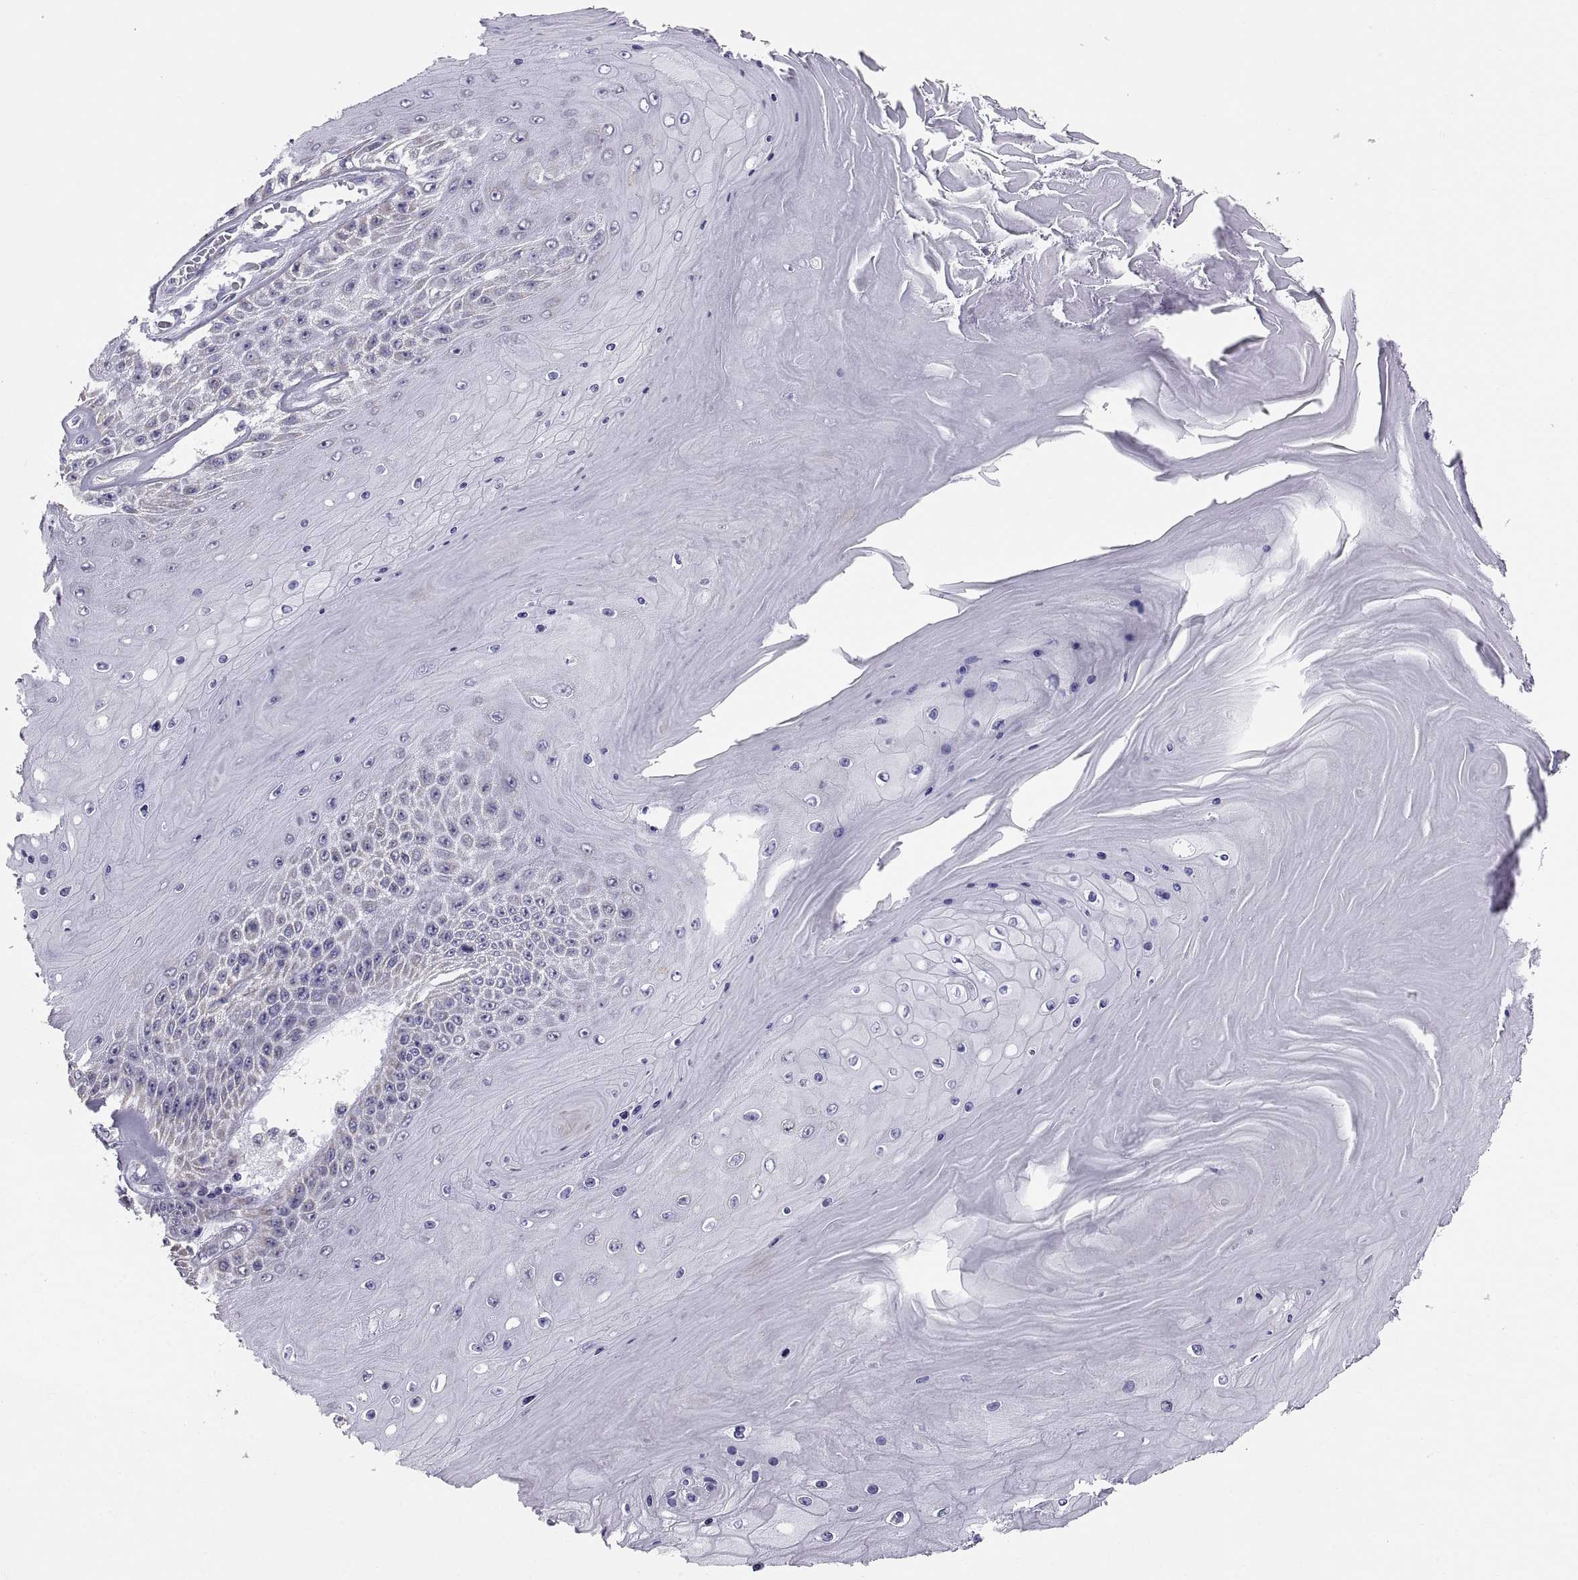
{"staining": {"intensity": "negative", "quantity": "none", "location": "none"}, "tissue": "skin cancer", "cell_type": "Tumor cells", "image_type": "cancer", "snomed": [{"axis": "morphology", "description": "Squamous cell carcinoma, NOS"}, {"axis": "topography", "description": "Skin"}], "caption": "This is an immunohistochemistry micrograph of human skin cancer (squamous cell carcinoma). There is no expression in tumor cells.", "gene": "TNNC1", "patient": {"sex": "male", "age": 62}}